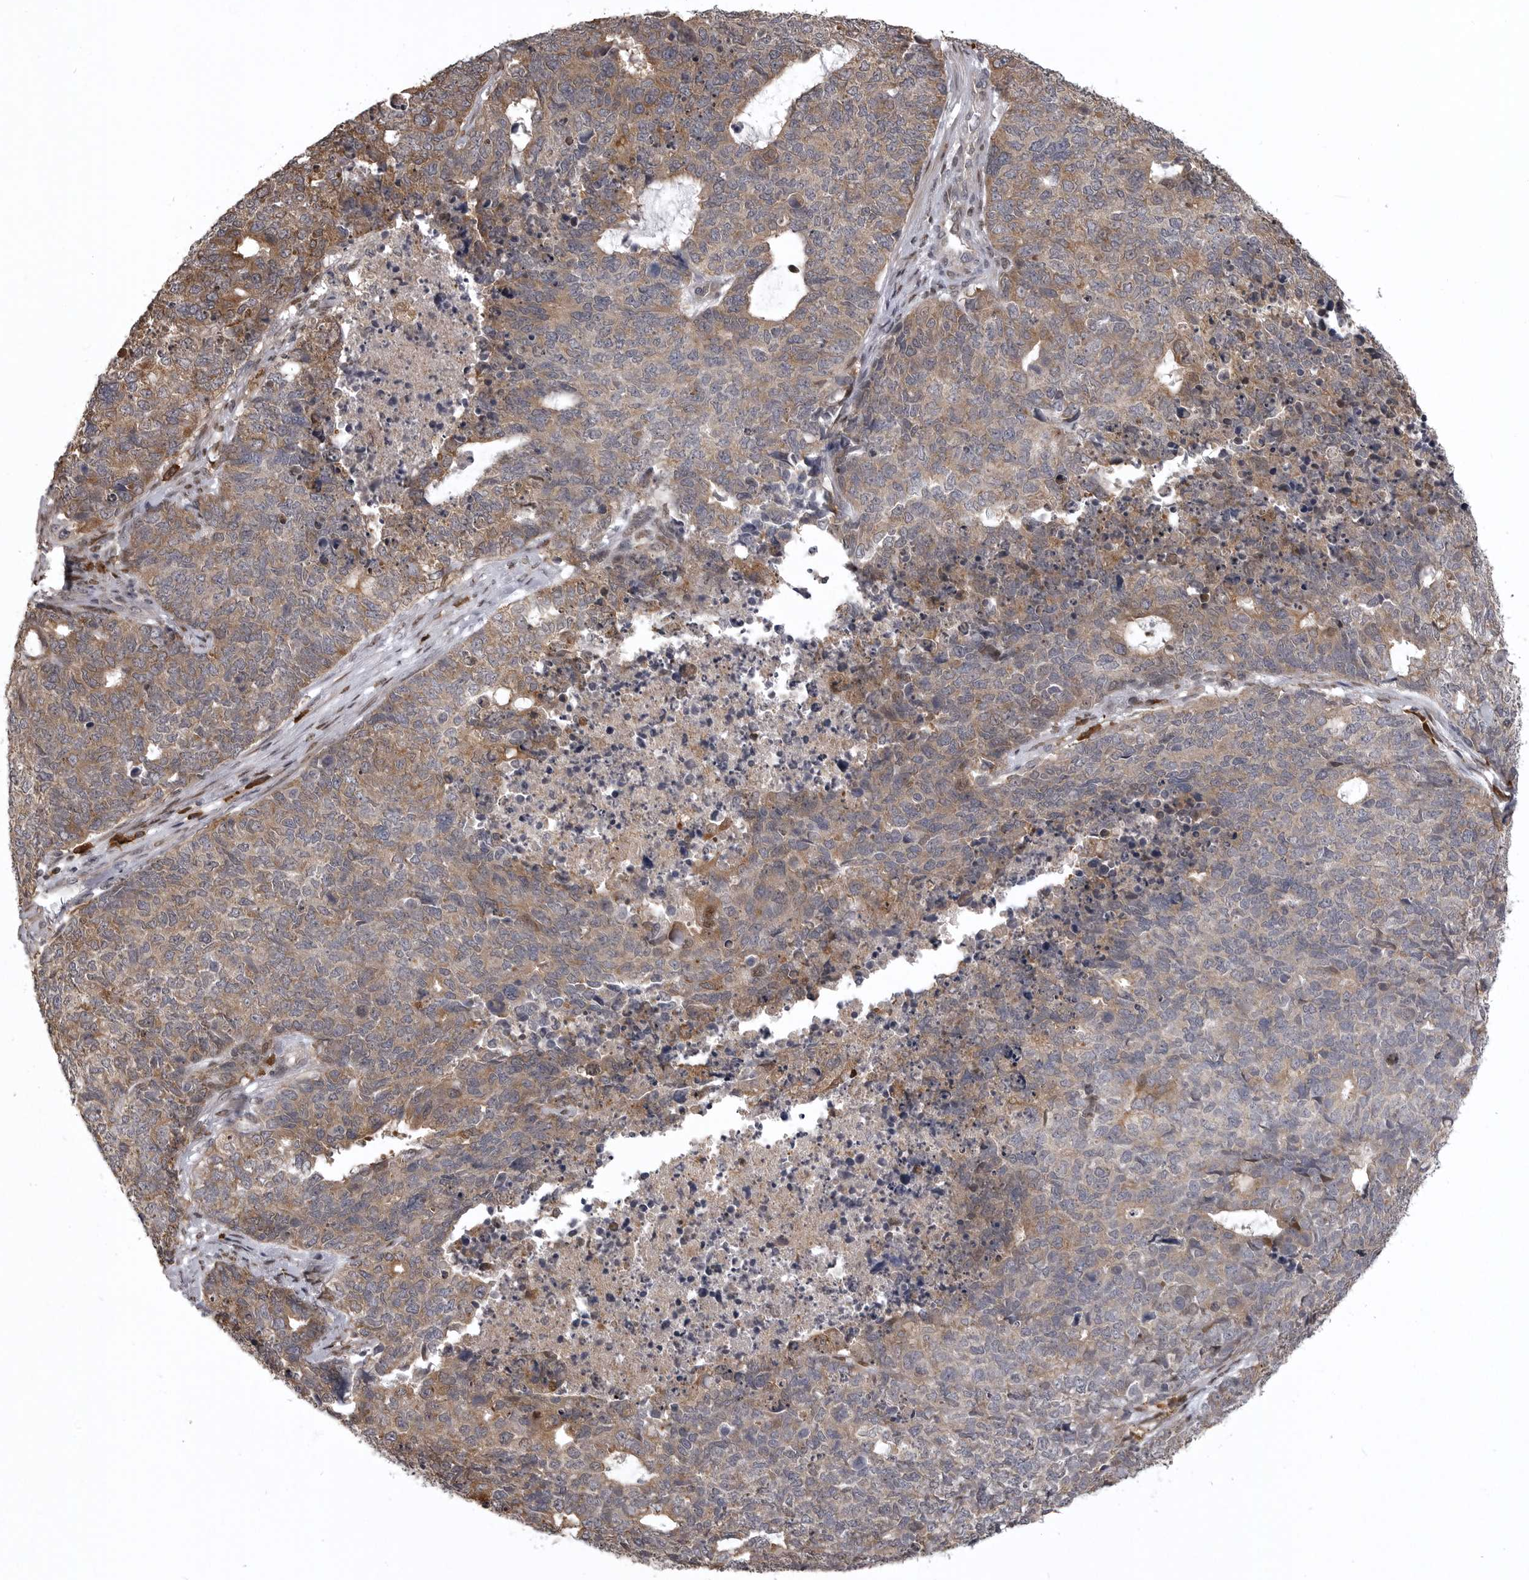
{"staining": {"intensity": "moderate", "quantity": ">75%", "location": "cytoplasmic/membranous"}, "tissue": "cervical cancer", "cell_type": "Tumor cells", "image_type": "cancer", "snomed": [{"axis": "morphology", "description": "Squamous cell carcinoma, NOS"}, {"axis": "topography", "description": "Cervix"}], "caption": "A micrograph of human squamous cell carcinoma (cervical) stained for a protein demonstrates moderate cytoplasmic/membranous brown staining in tumor cells. (IHC, brightfield microscopy, high magnification).", "gene": "SNX16", "patient": {"sex": "female", "age": 63}}